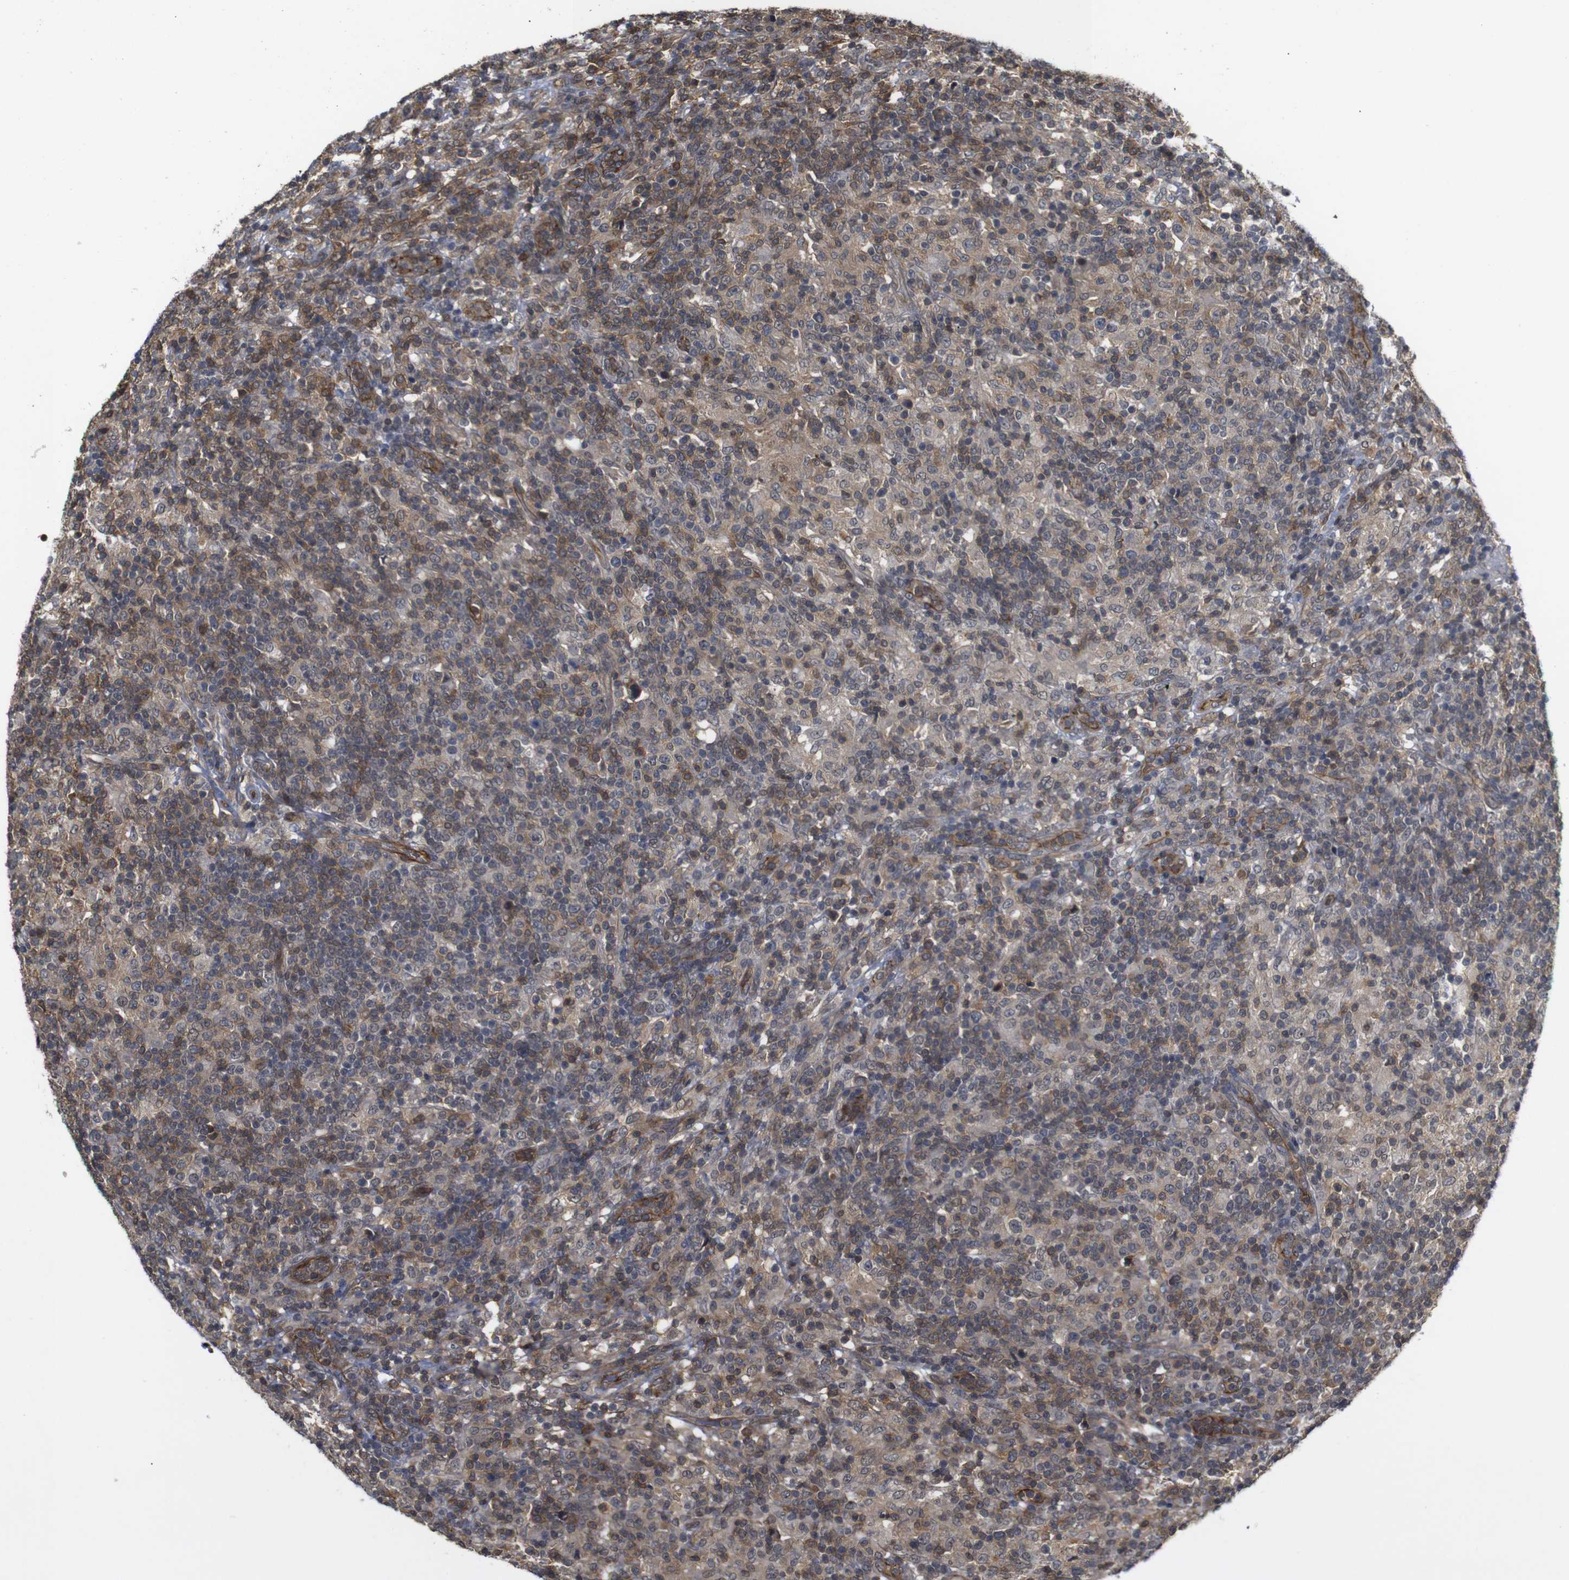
{"staining": {"intensity": "negative", "quantity": "none", "location": "none"}, "tissue": "lymphoma", "cell_type": "Tumor cells", "image_type": "cancer", "snomed": [{"axis": "morphology", "description": "Hodgkin's disease, NOS"}, {"axis": "topography", "description": "Lymph node"}], "caption": "Tumor cells are negative for brown protein staining in lymphoma. (Immunohistochemistry, brightfield microscopy, high magnification).", "gene": "NANOS1", "patient": {"sex": "male", "age": 70}}